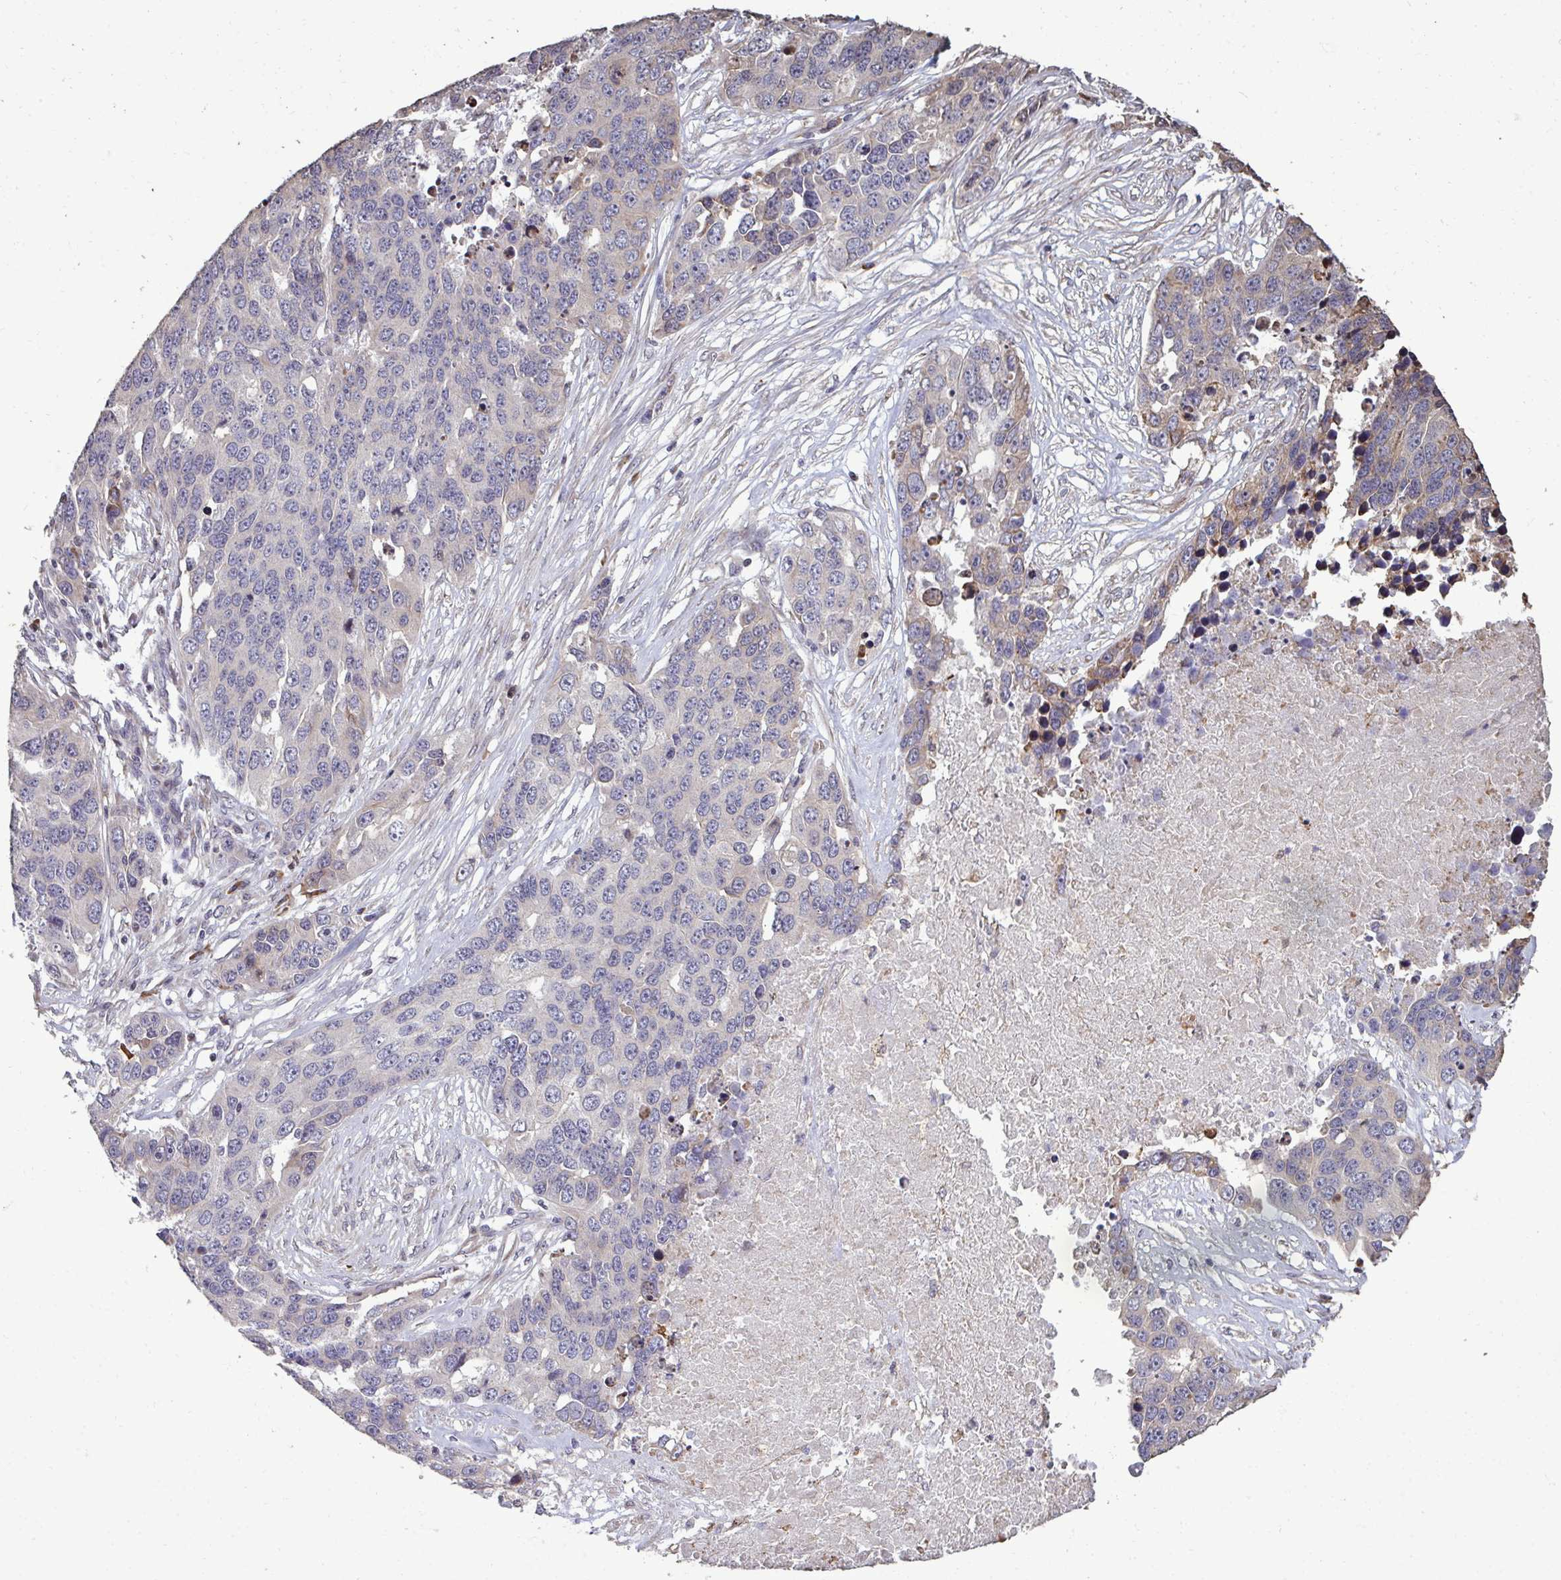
{"staining": {"intensity": "negative", "quantity": "none", "location": "none"}, "tissue": "ovarian cancer", "cell_type": "Tumor cells", "image_type": "cancer", "snomed": [{"axis": "morphology", "description": "Cystadenocarcinoma, serous, NOS"}, {"axis": "topography", "description": "Ovary"}], "caption": "The image shows no significant positivity in tumor cells of ovarian serous cystadenocarcinoma.", "gene": "FIBCD1", "patient": {"sex": "female", "age": 76}}